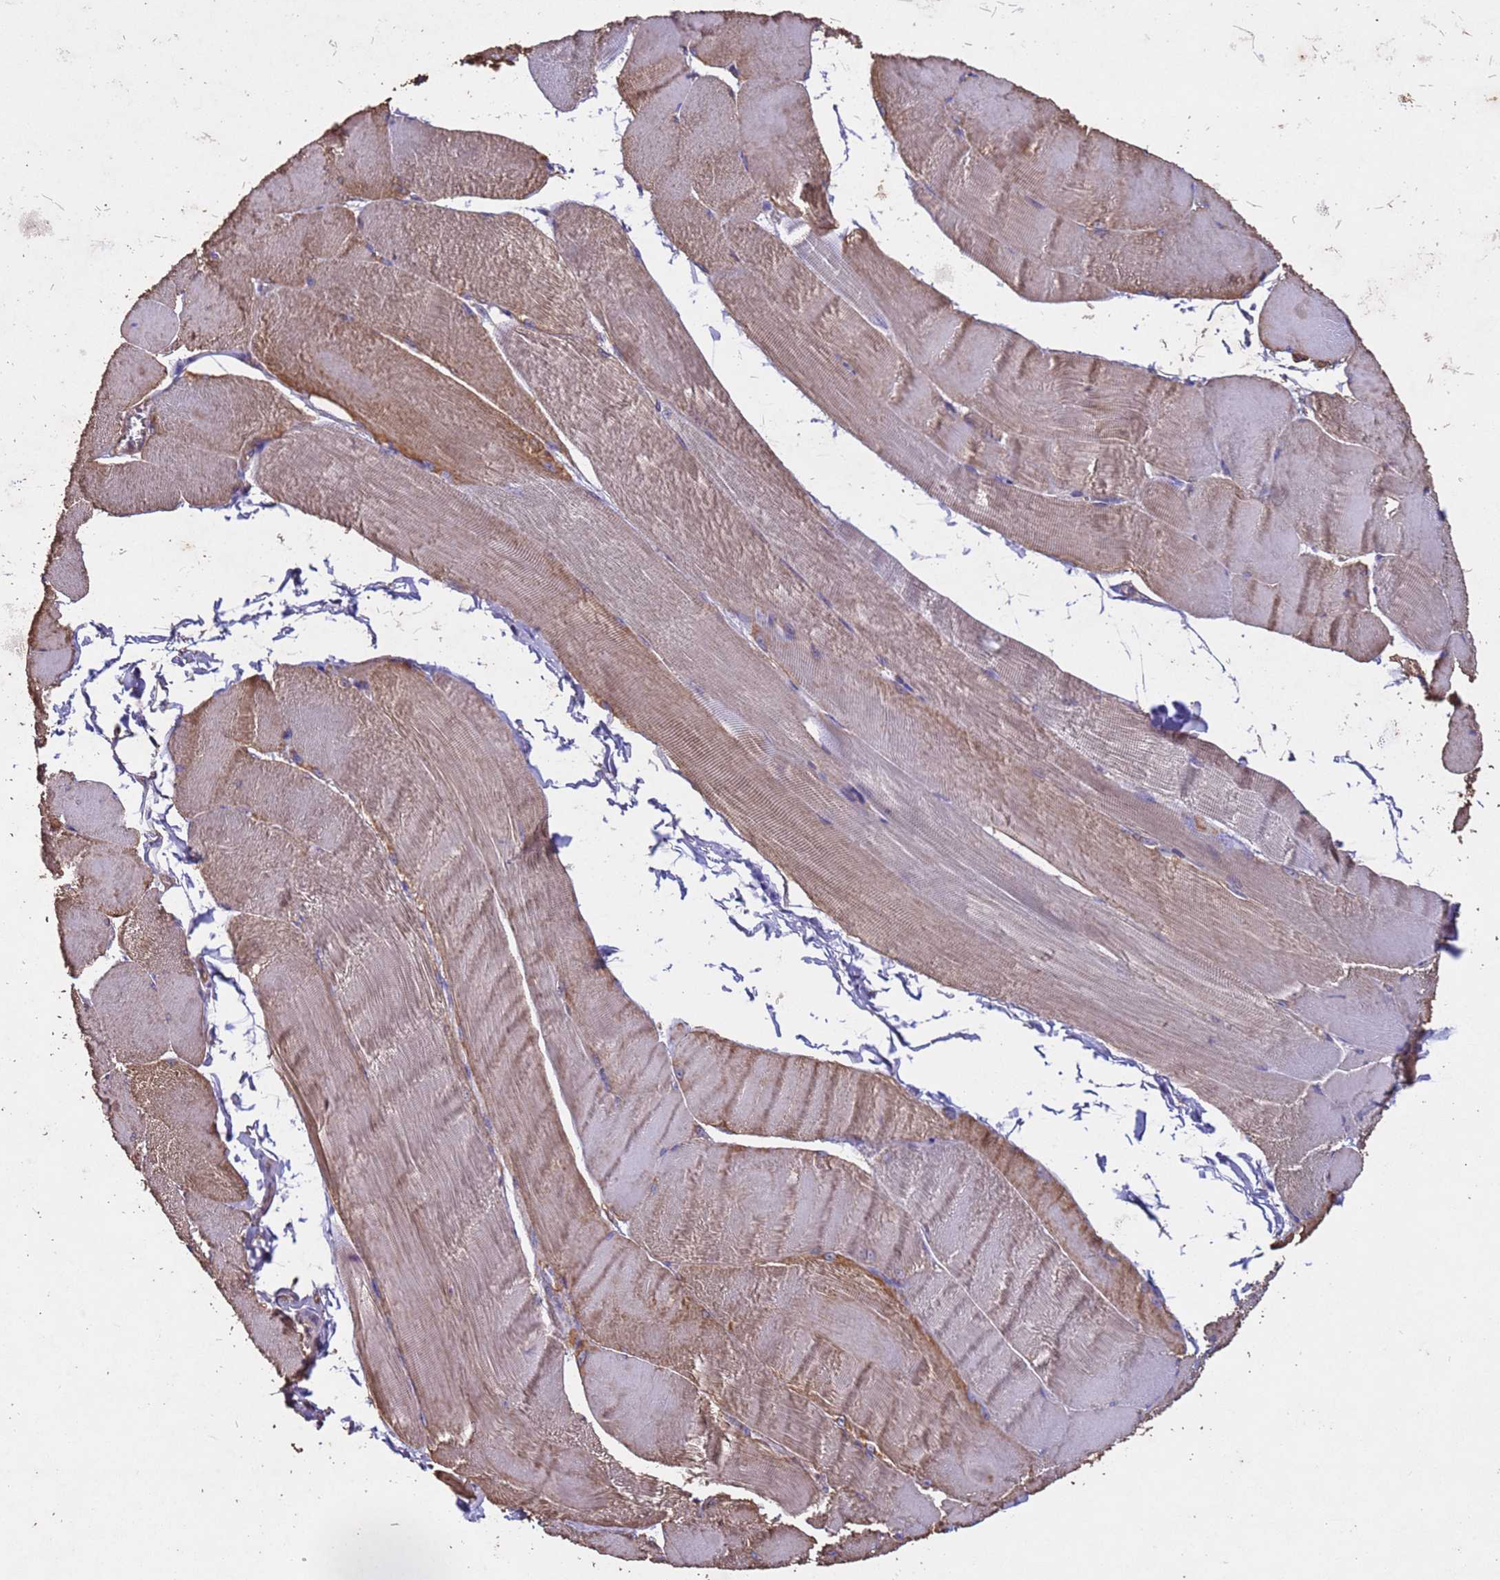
{"staining": {"intensity": "weak", "quantity": ">75%", "location": "cytoplasmic/membranous"}, "tissue": "skeletal muscle", "cell_type": "Myocytes", "image_type": "normal", "snomed": [{"axis": "morphology", "description": "Normal tissue, NOS"}, {"axis": "morphology", "description": "Basal cell carcinoma"}, {"axis": "topography", "description": "Skeletal muscle"}], "caption": "Protein staining displays weak cytoplasmic/membranous positivity in approximately >75% of myocytes in benign skeletal muscle.", "gene": "MTX3", "patient": {"sex": "female", "age": 64}}